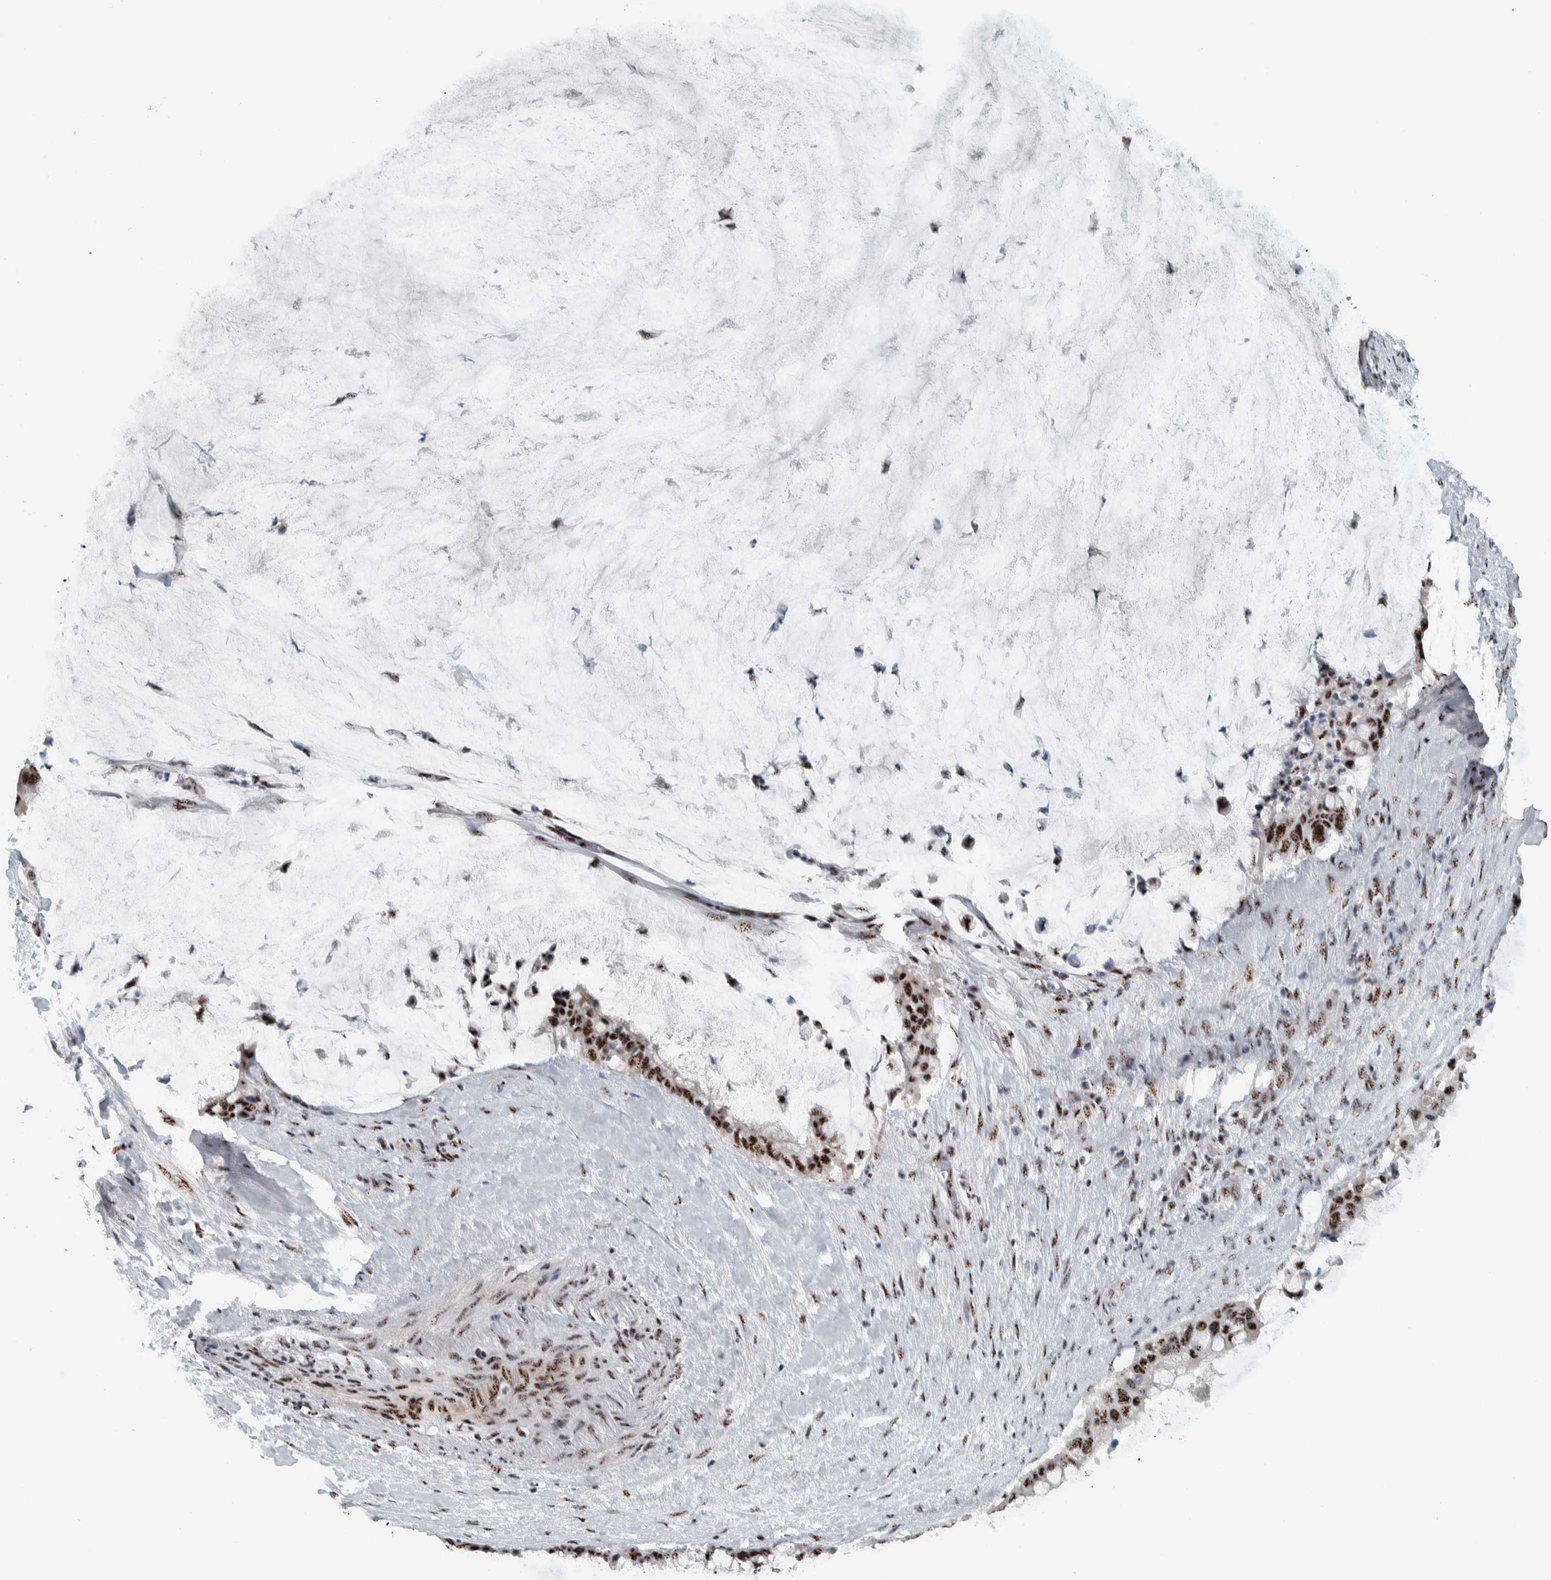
{"staining": {"intensity": "strong", "quantity": ">75%", "location": "nuclear"}, "tissue": "pancreatic cancer", "cell_type": "Tumor cells", "image_type": "cancer", "snomed": [{"axis": "morphology", "description": "Adenocarcinoma, NOS"}, {"axis": "topography", "description": "Pancreas"}], "caption": "Pancreatic cancer stained with a protein marker reveals strong staining in tumor cells.", "gene": "SON", "patient": {"sex": "male", "age": 41}}